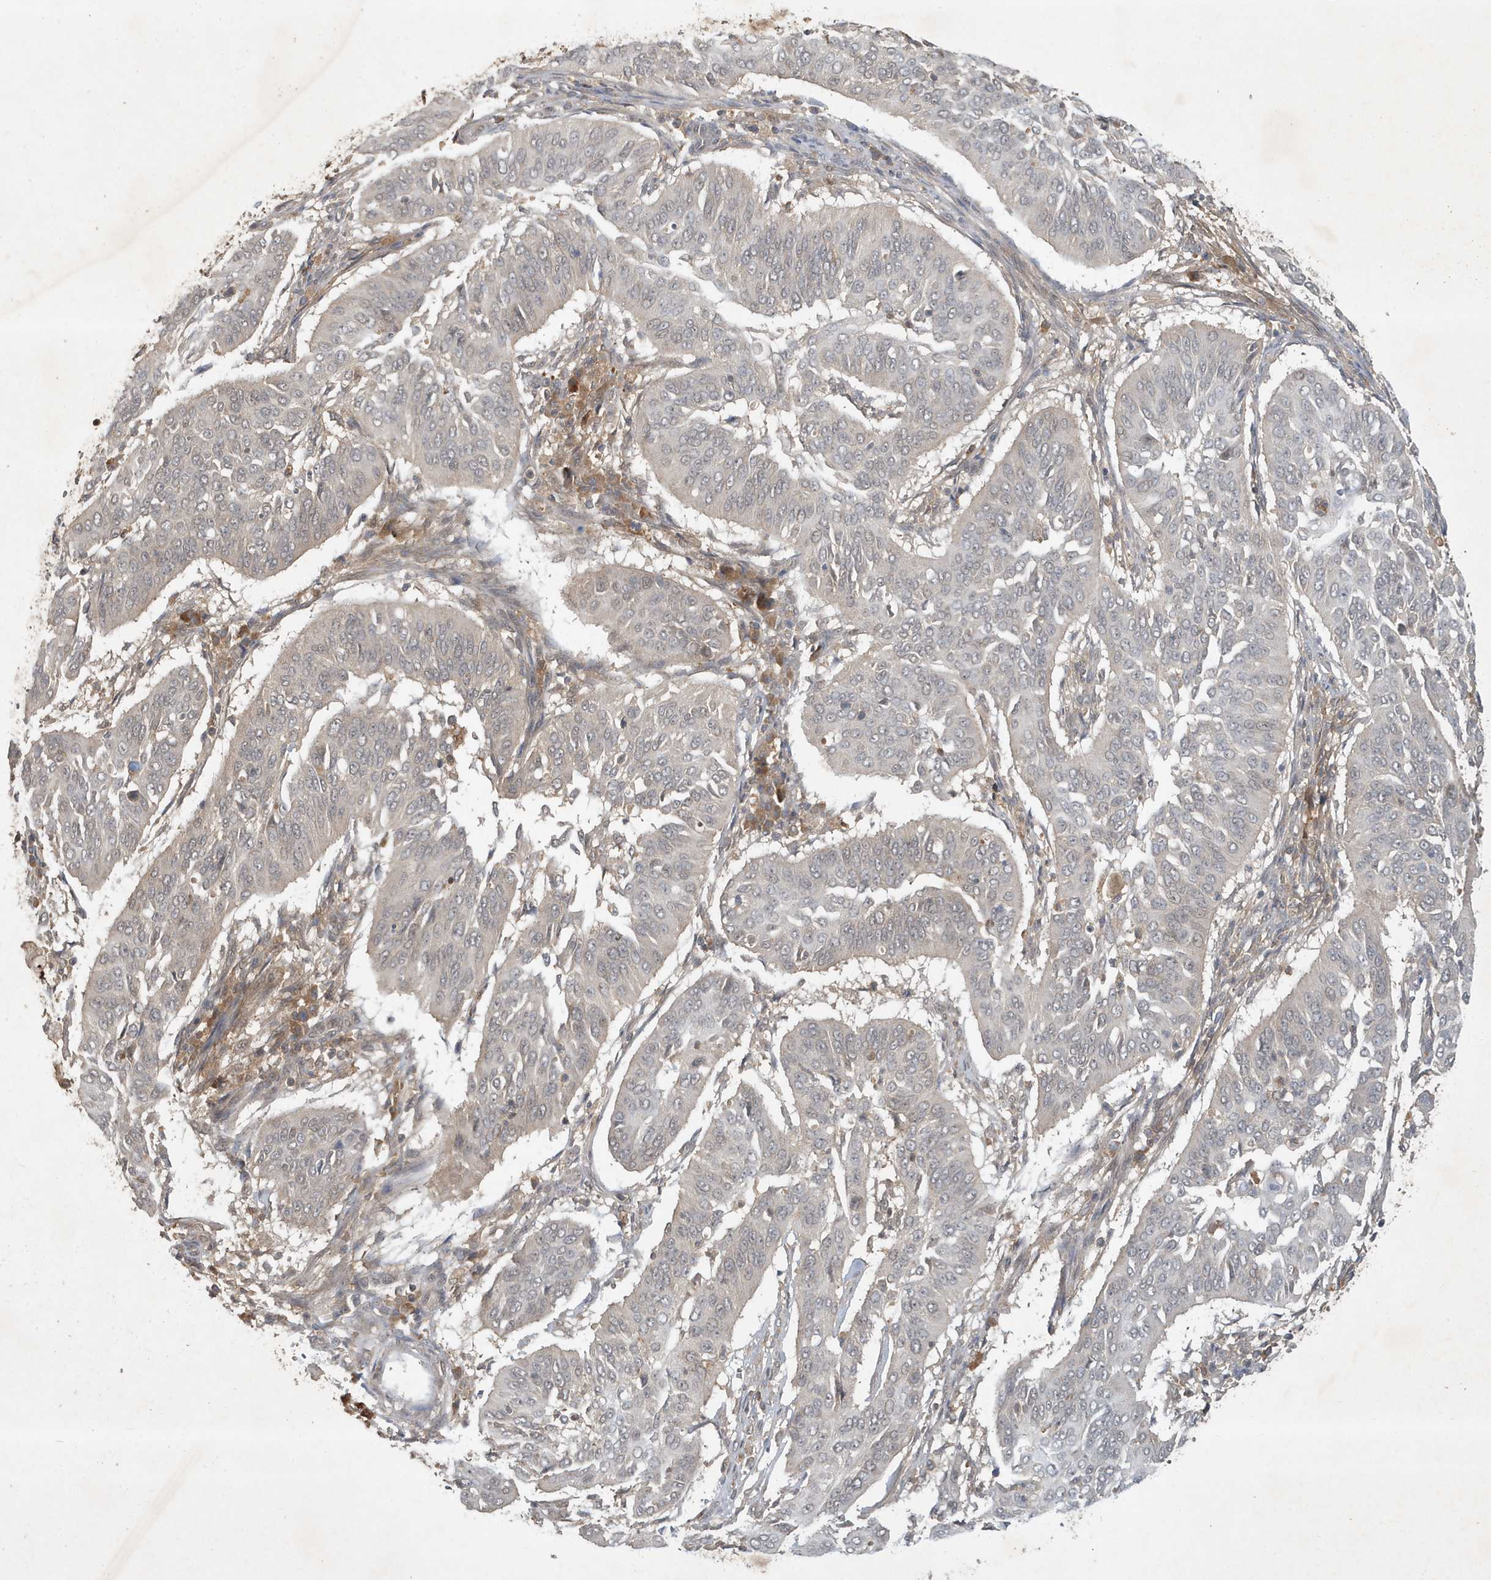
{"staining": {"intensity": "negative", "quantity": "none", "location": "none"}, "tissue": "cervical cancer", "cell_type": "Tumor cells", "image_type": "cancer", "snomed": [{"axis": "morphology", "description": "Normal tissue, NOS"}, {"axis": "morphology", "description": "Squamous cell carcinoma, NOS"}, {"axis": "topography", "description": "Cervix"}], "caption": "Cervical cancer stained for a protein using immunohistochemistry displays no expression tumor cells.", "gene": "ABCB9", "patient": {"sex": "female", "age": 39}}